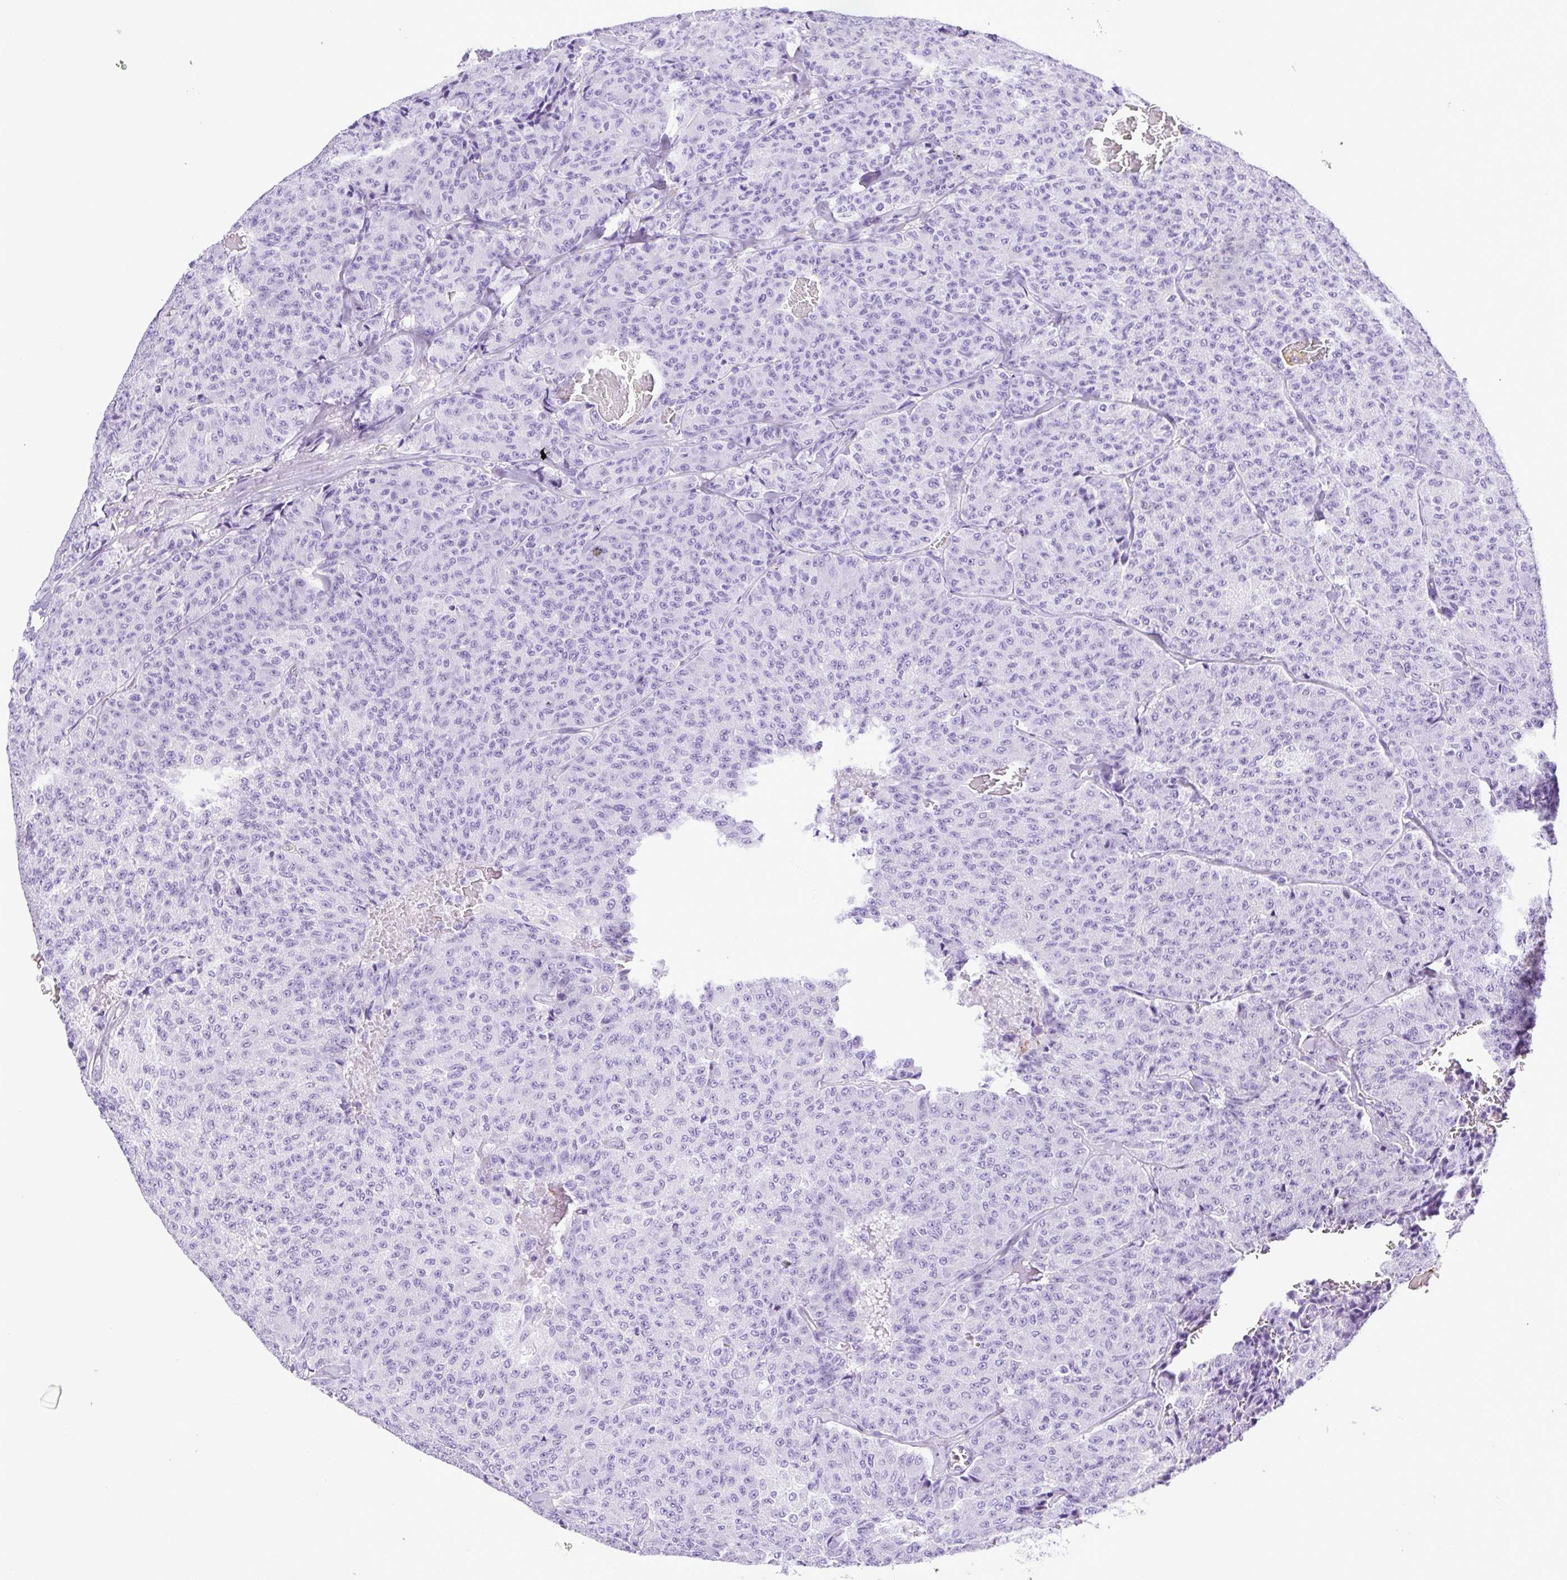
{"staining": {"intensity": "negative", "quantity": "none", "location": "none"}, "tissue": "carcinoid", "cell_type": "Tumor cells", "image_type": "cancer", "snomed": [{"axis": "morphology", "description": "Carcinoid, malignant, NOS"}, {"axis": "topography", "description": "Lung"}], "caption": "High magnification brightfield microscopy of malignant carcinoid stained with DAB (3,3'-diaminobenzidine) (brown) and counterstained with hematoxylin (blue): tumor cells show no significant expression.", "gene": "SYT1", "patient": {"sex": "male", "age": 71}}